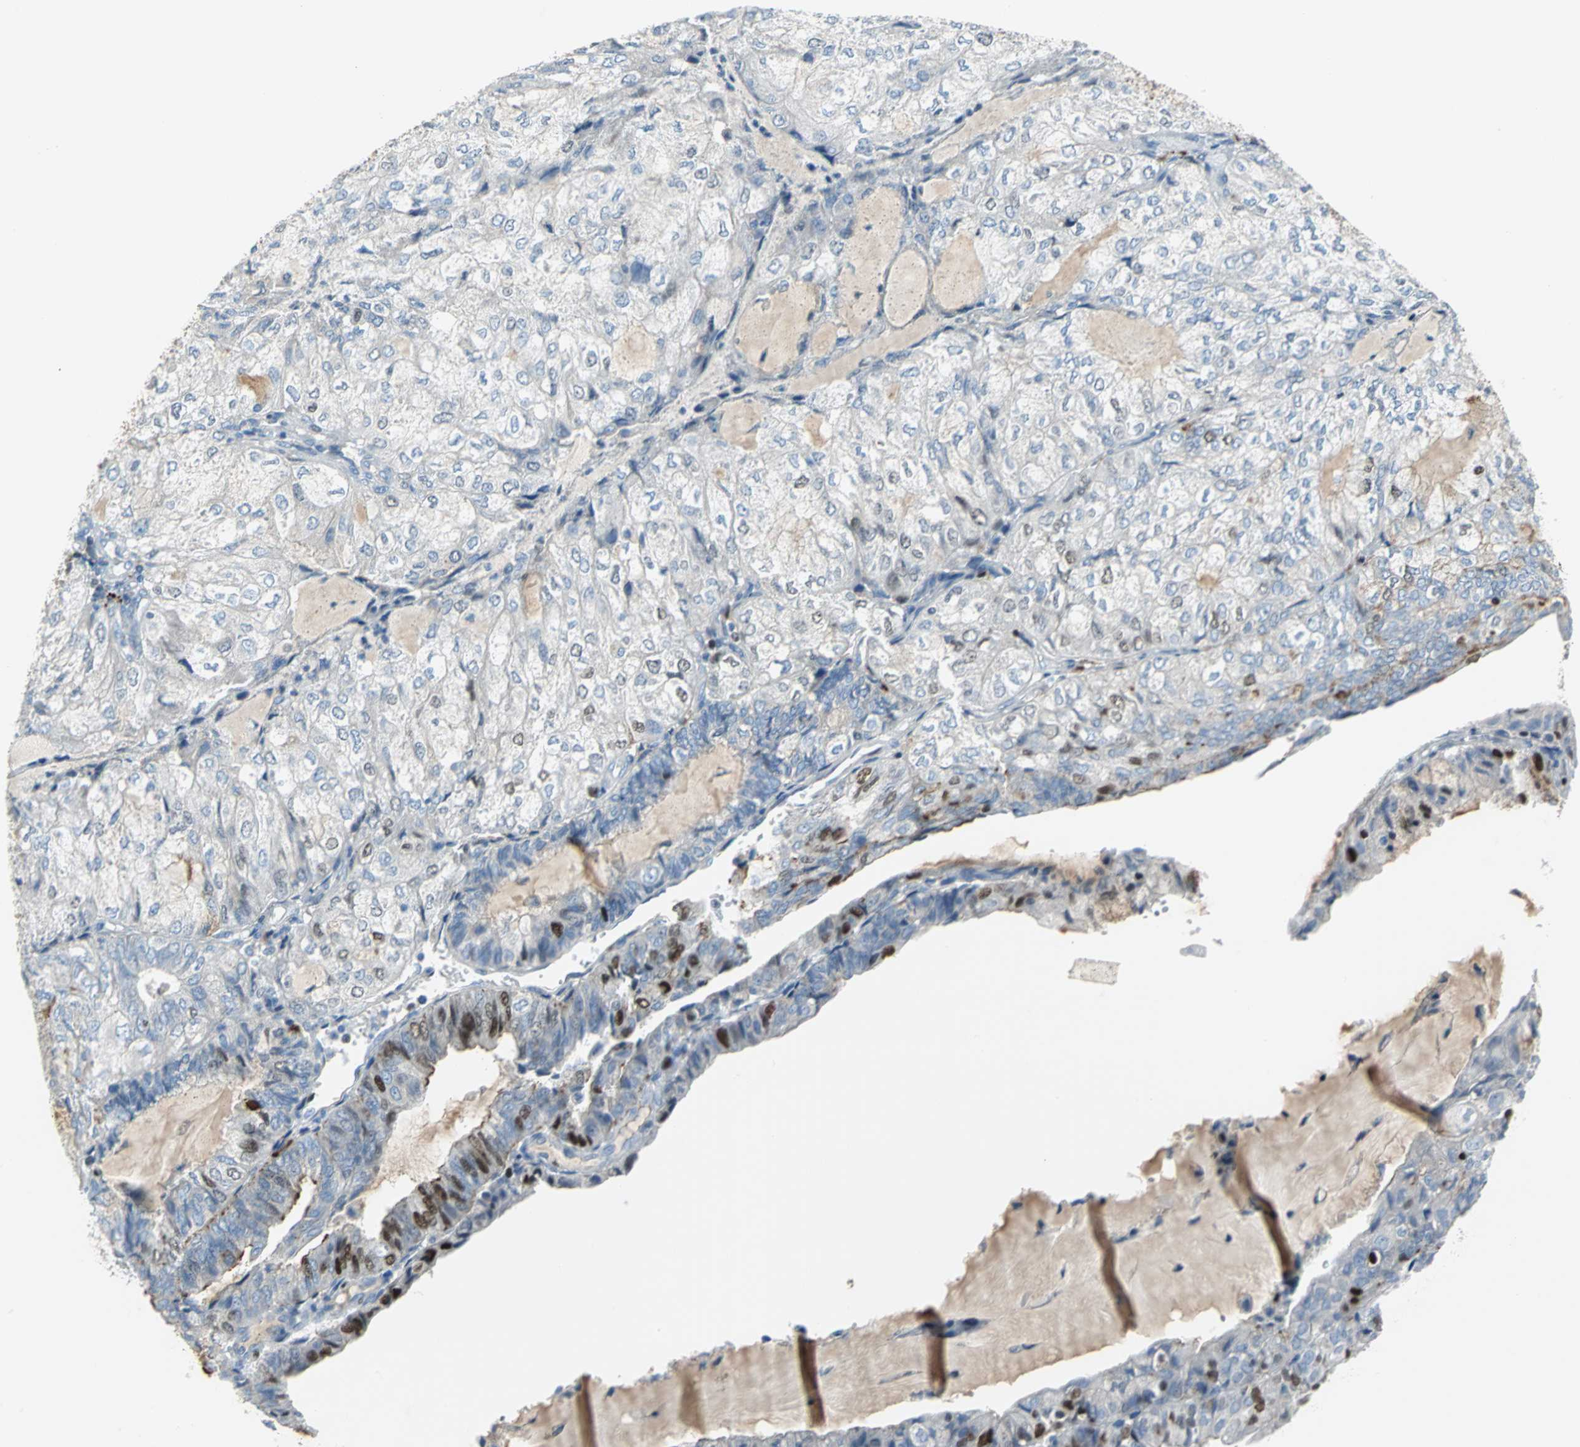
{"staining": {"intensity": "strong", "quantity": "<25%", "location": "nuclear"}, "tissue": "endometrial cancer", "cell_type": "Tumor cells", "image_type": "cancer", "snomed": [{"axis": "morphology", "description": "Adenocarcinoma, NOS"}, {"axis": "topography", "description": "Endometrium"}], "caption": "Brown immunohistochemical staining in human endometrial cancer exhibits strong nuclear positivity in approximately <25% of tumor cells.", "gene": "MCM4", "patient": {"sex": "female", "age": 81}}